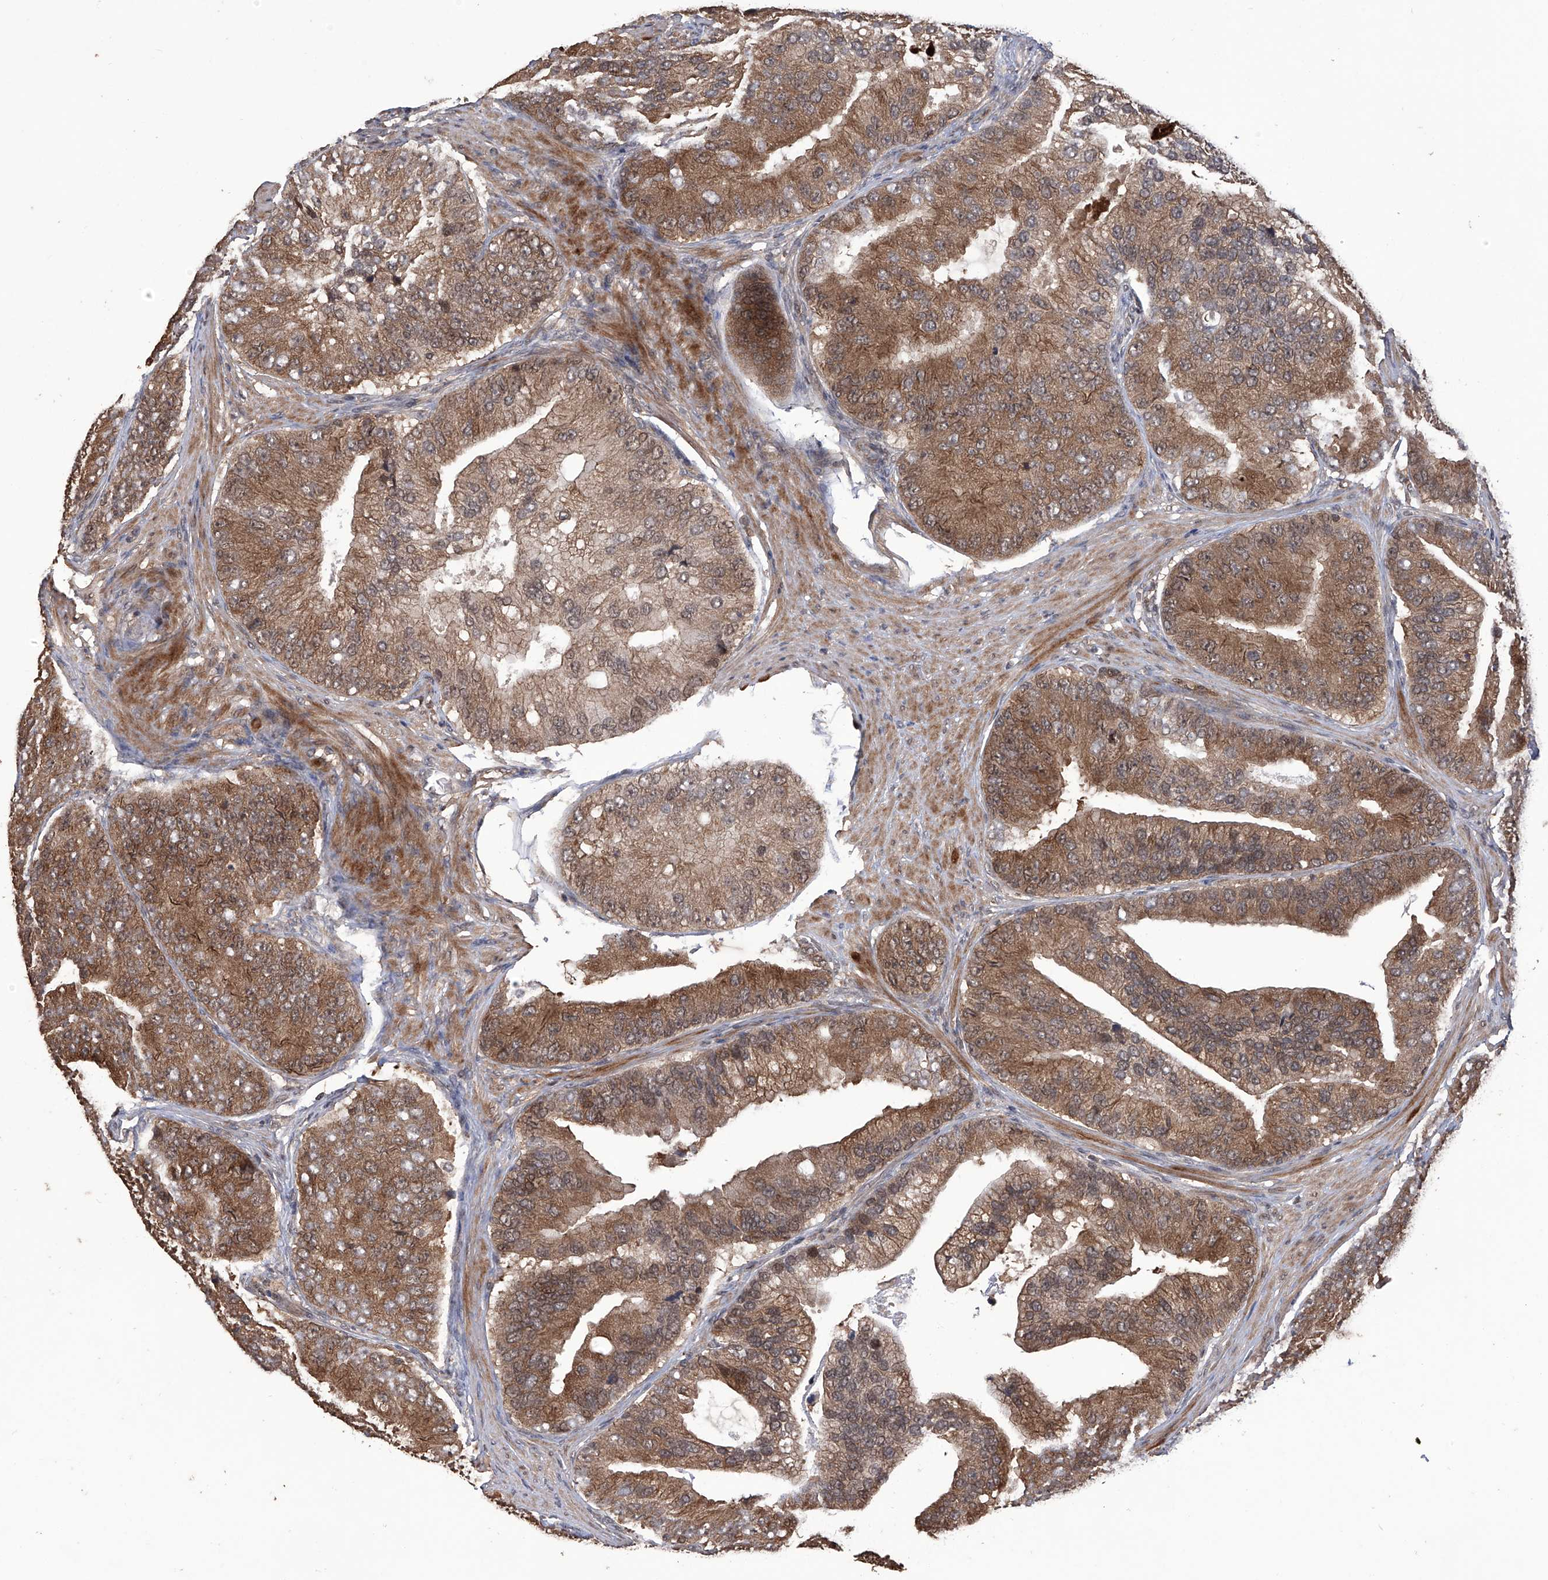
{"staining": {"intensity": "moderate", "quantity": ">75%", "location": "cytoplasmic/membranous"}, "tissue": "prostate cancer", "cell_type": "Tumor cells", "image_type": "cancer", "snomed": [{"axis": "morphology", "description": "Adenocarcinoma, High grade"}, {"axis": "topography", "description": "Prostate"}], "caption": "Protein staining shows moderate cytoplasmic/membranous expression in about >75% of tumor cells in prostate adenocarcinoma (high-grade).", "gene": "LYSMD4", "patient": {"sex": "male", "age": 70}}